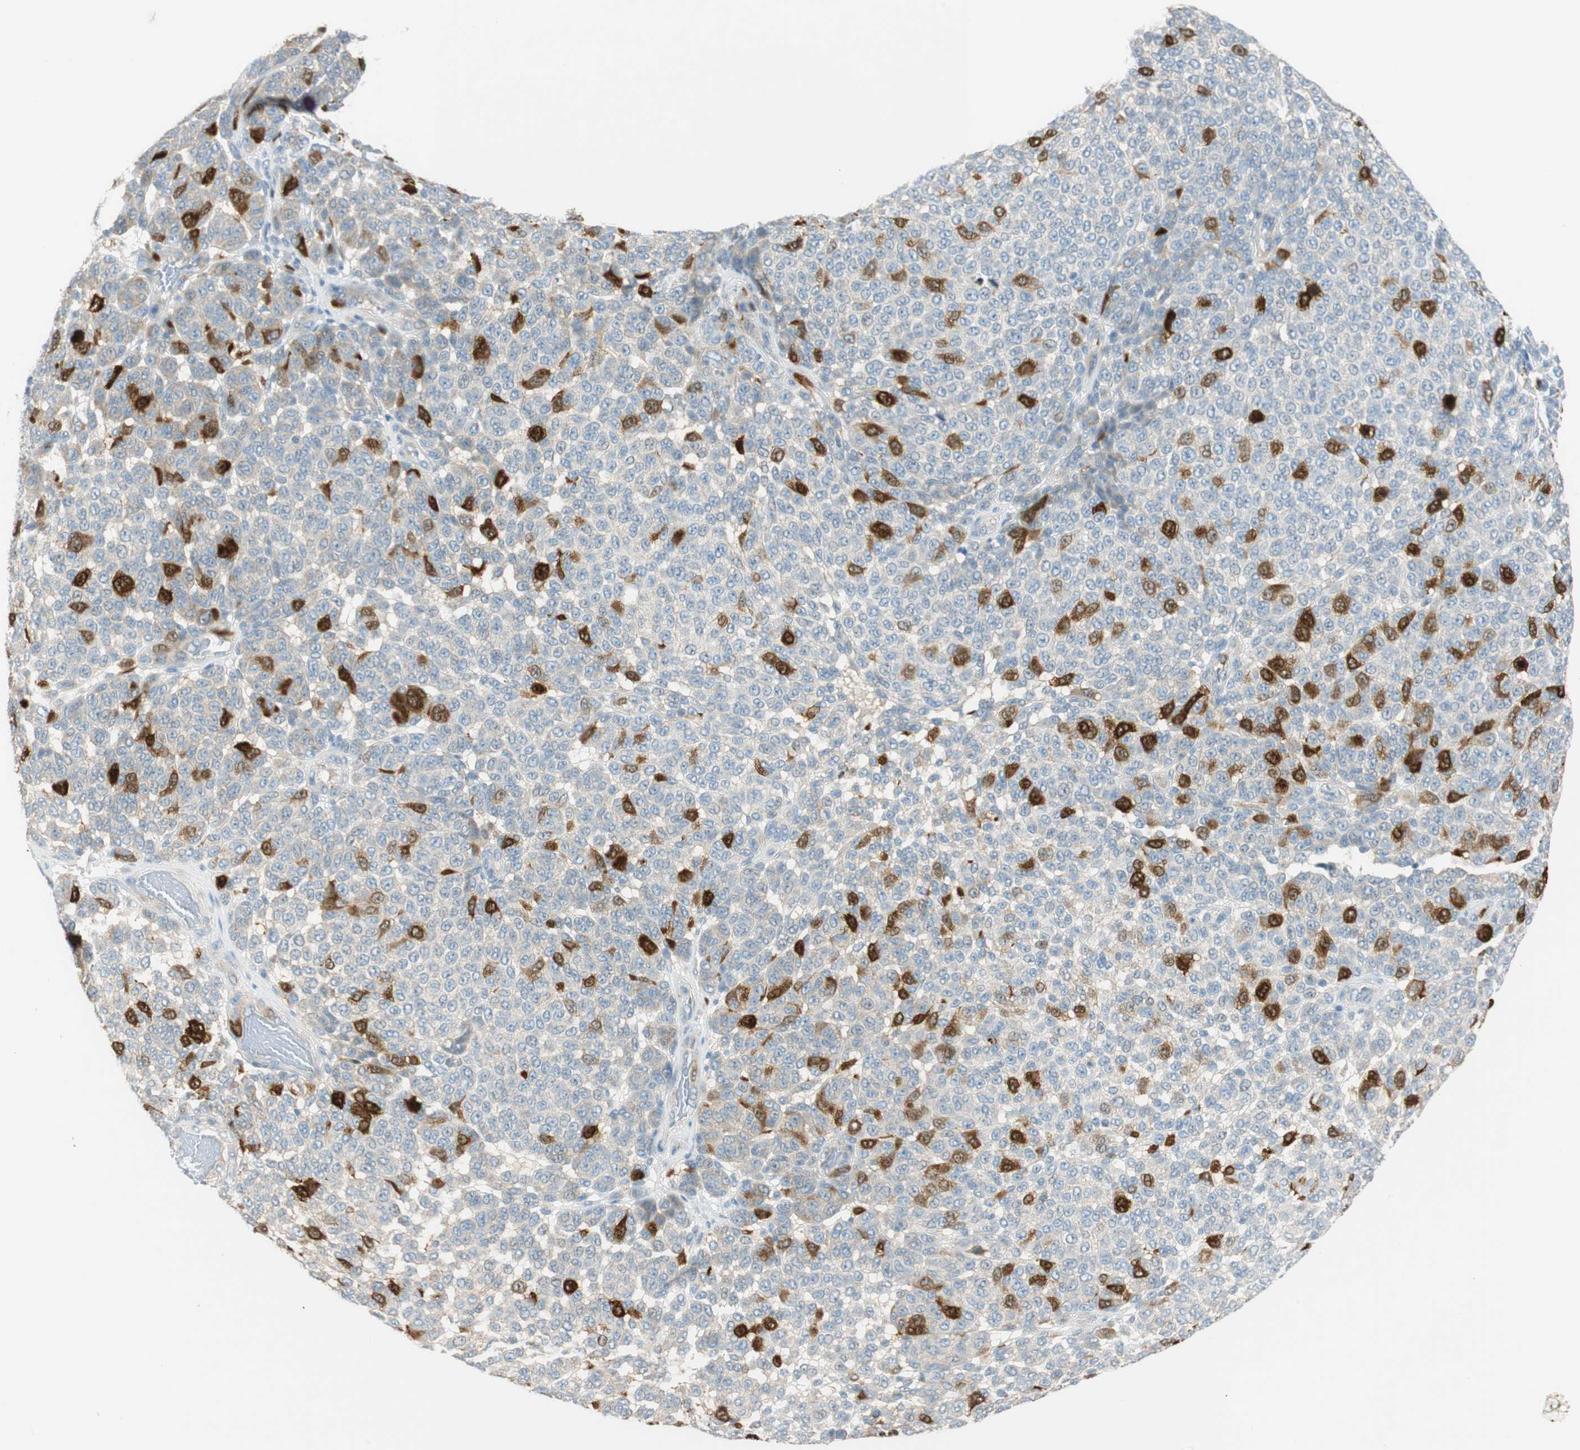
{"staining": {"intensity": "strong", "quantity": "<25%", "location": "nuclear"}, "tissue": "melanoma", "cell_type": "Tumor cells", "image_type": "cancer", "snomed": [{"axis": "morphology", "description": "Malignant melanoma, NOS"}, {"axis": "topography", "description": "Skin"}], "caption": "The immunohistochemical stain shows strong nuclear expression in tumor cells of melanoma tissue.", "gene": "PTTG1", "patient": {"sex": "male", "age": 59}}